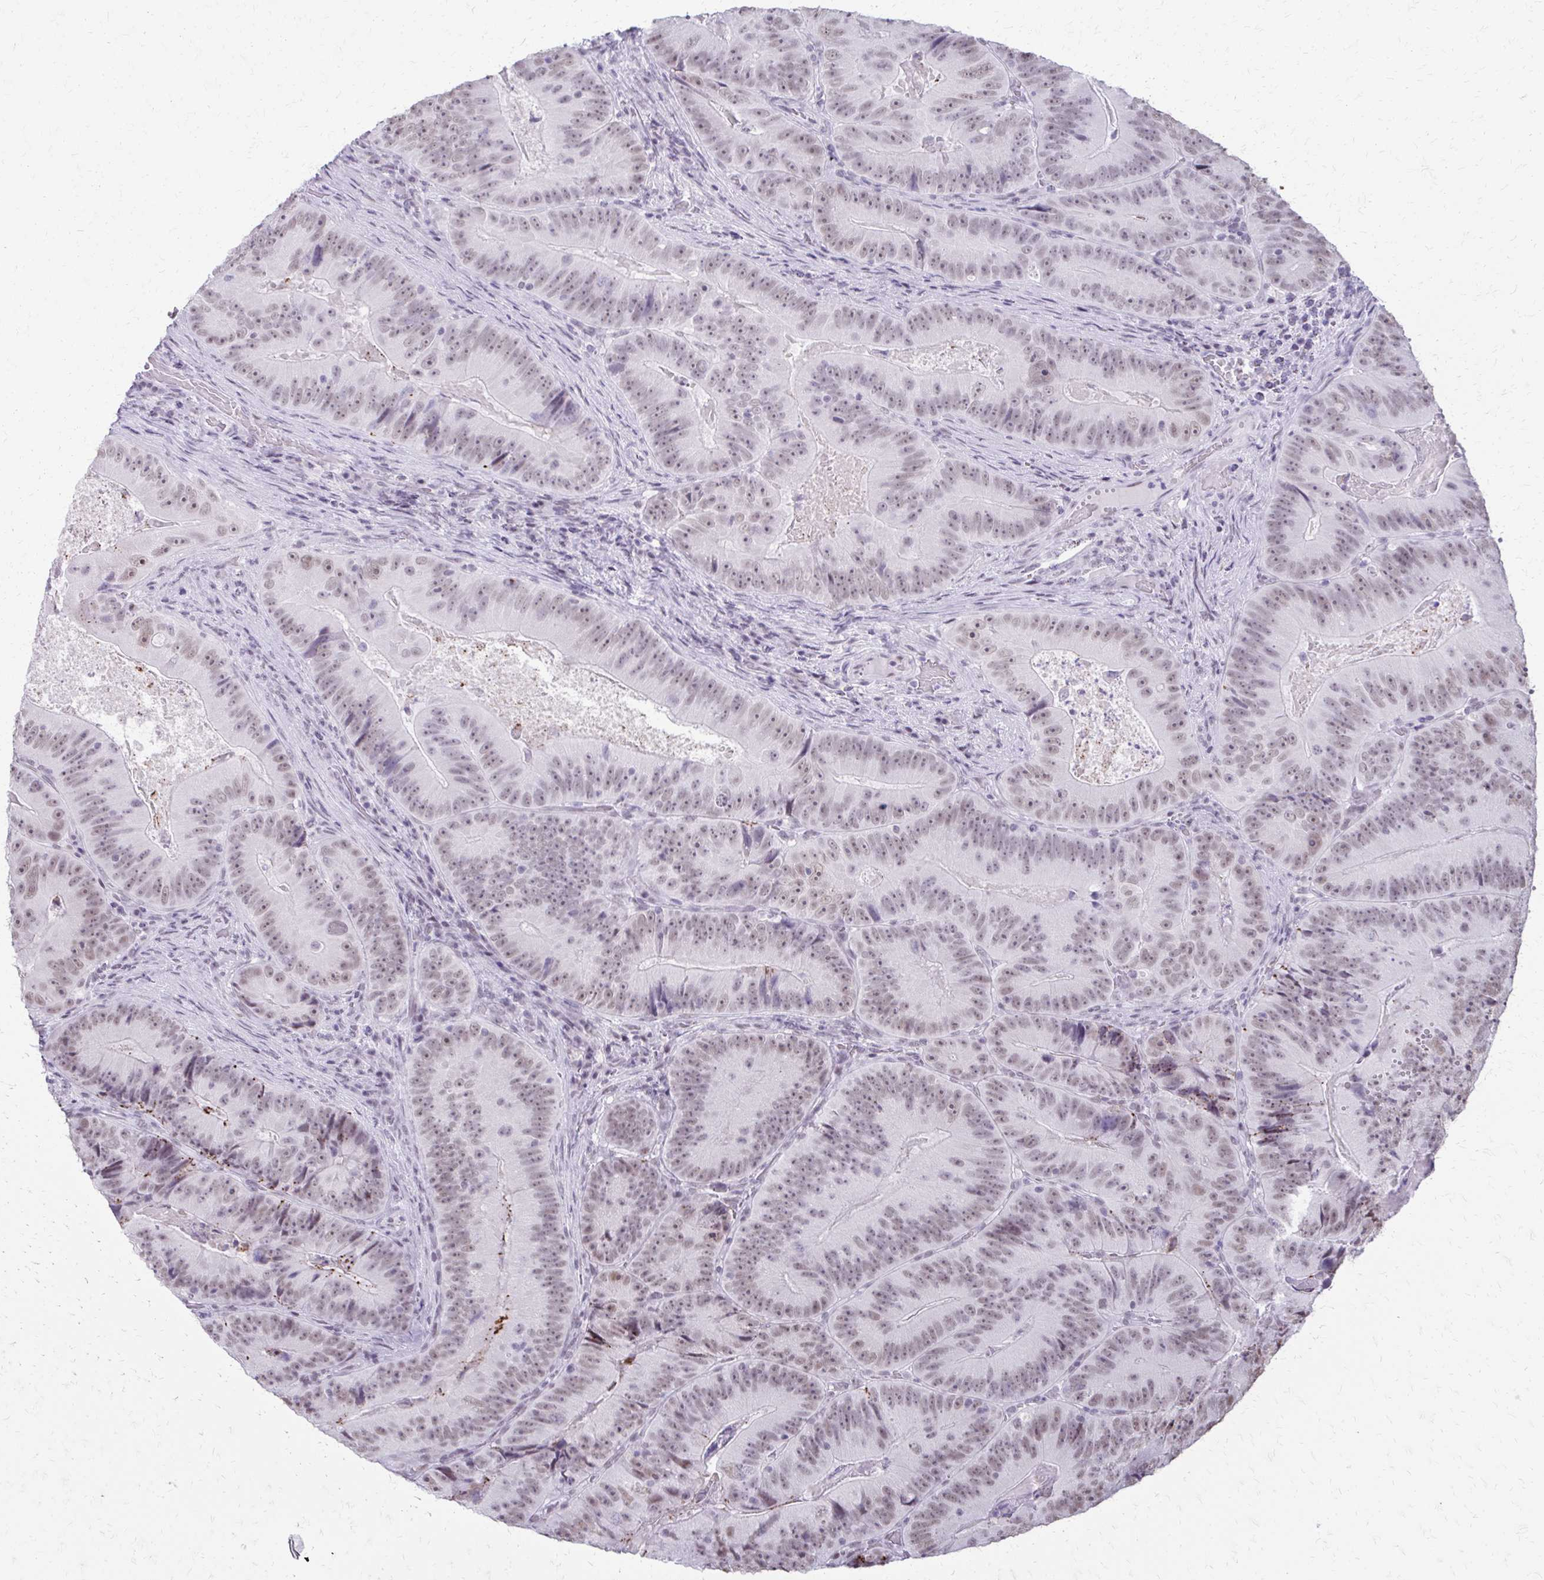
{"staining": {"intensity": "weak", "quantity": "25%-75%", "location": "nuclear"}, "tissue": "colorectal cancer", "cell_type": "Tumor cells", "image_type": "cancer", "snomed": [{"axis": "morphology", "description": "Adenocarcinoma, NOS"}, {"axis": "topography", "description": "Colon"}], "caption": "Tumor cells demonstrate low levels of weak nuclear positivity in about 25%-75% of cells in colorectal cancer (adenocarcinoma).", "gene": "SS18", "patient": {"sex": "female", "age": 86}}